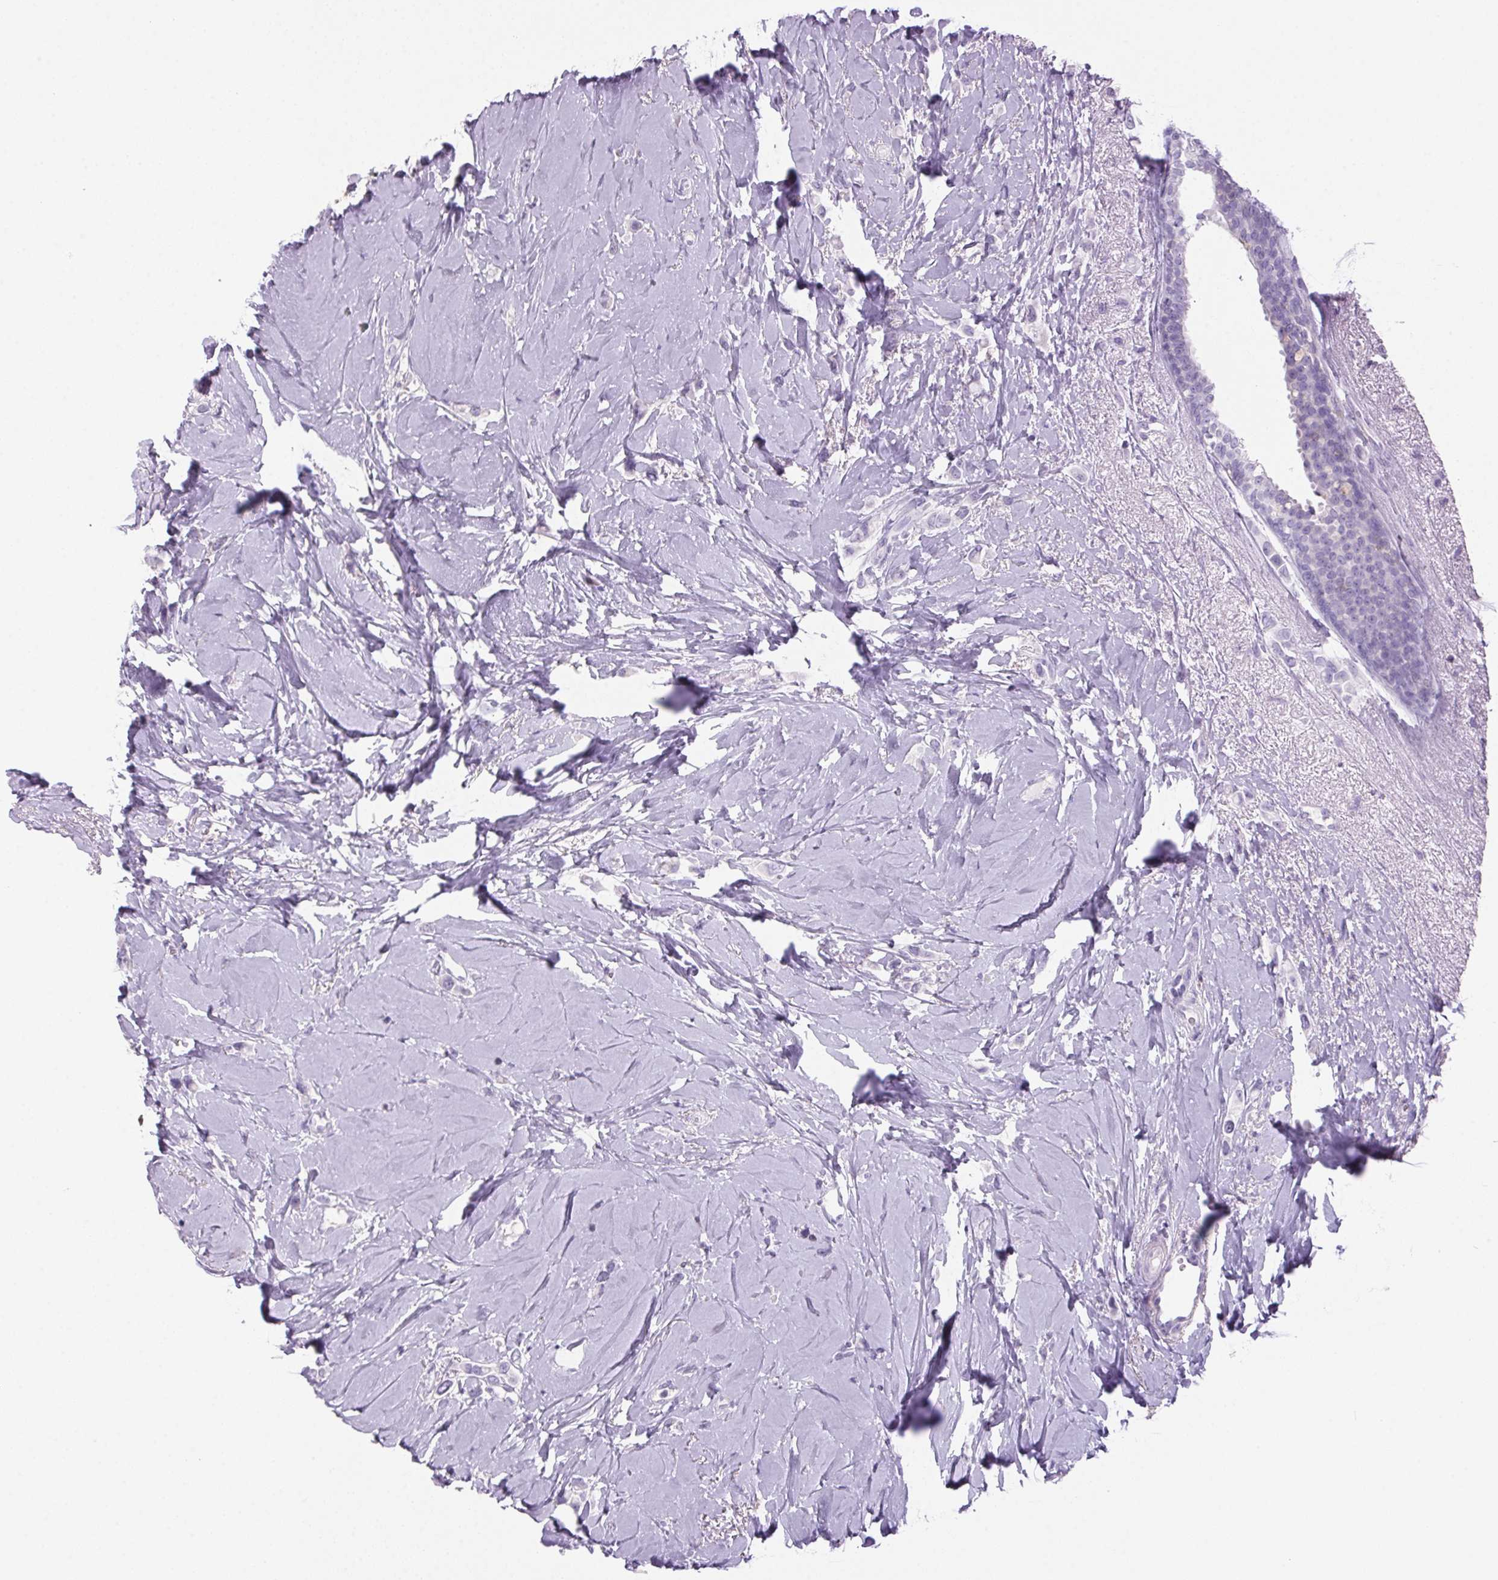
{"staining": {"intensity": "negative", "quantity": "none", "location": "none"}, "tissue": "breast cancer", "cell_type": "Tumor cells", "image_type": "cancer", "snomed": [{"axis": "morphology", "description": "Lobular carcinoma"}, {"axis": "topography", "description": "Breast"}], "caption": "High power microscopy image of an immunohistochemistry (IHC) histopathology image of breast lobular carcinoma, revealing no significant staining in tumor cells. (Brightfield microscopy of DAB (3,3'-diaminobenzidine) immunohistochemistry at high magnification).", "gene": "S100A2", "patient": {"sex": "female", "age": 66}}